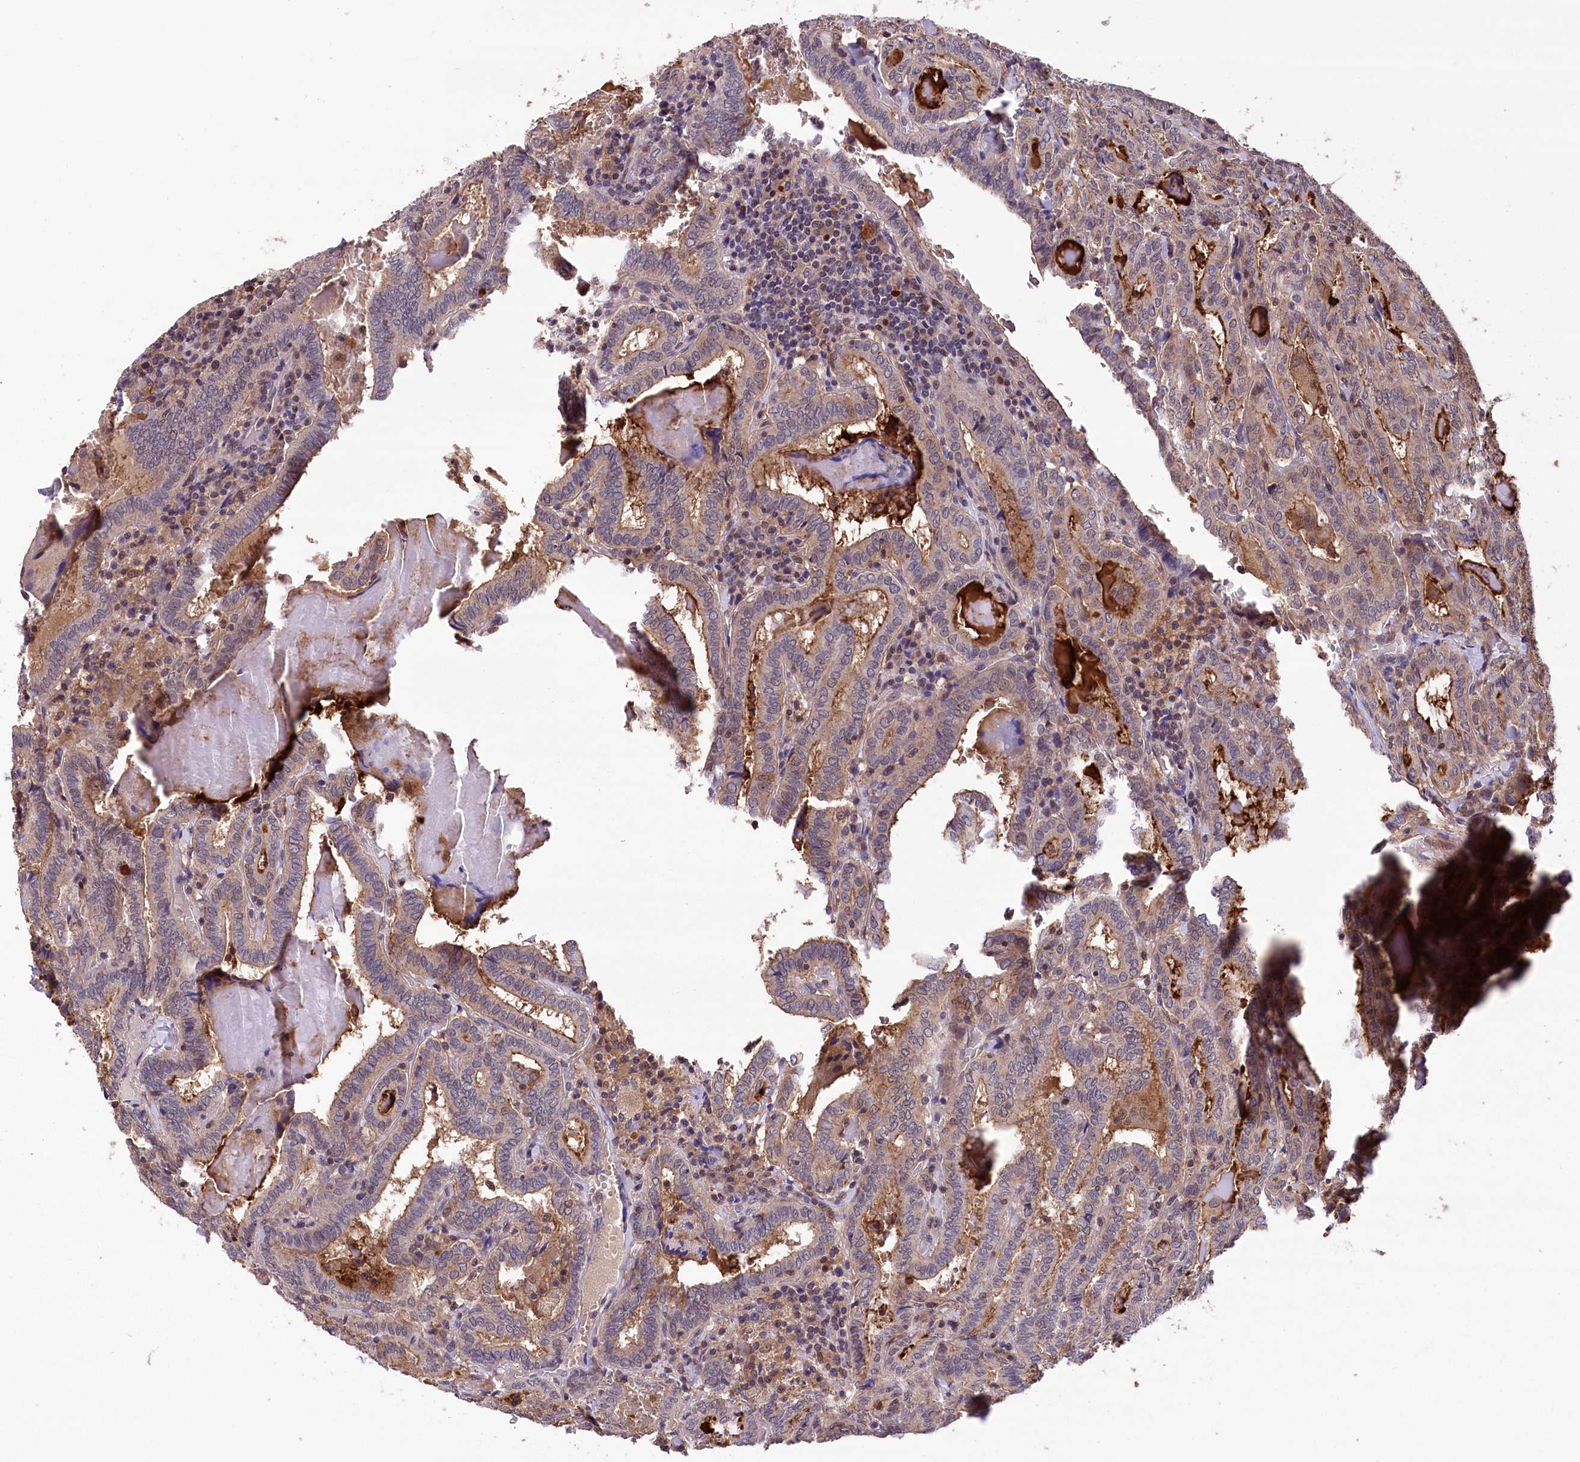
{"staining": {"intensity": "negative", "quantity": "none", "location": "none"}, "tissue": "thyroid cancer", "cell_type": "Tumor cells", "image_type": "cancer", "snomed": [{"axis": "morphology", "description": "Papillary adenocarcinoma, NOS"}, {"axis": "topography", "description": "Thyroid gland"}], "caption": "A high-resolution photomicrograph shows immunohistochemistry (IHC) staining of thyroid papillary adenocarcinoma, which reveals no significant positivity in tumor cells.", "gene": "DPP3", "patient": {"sex": "female", "age": 72}}